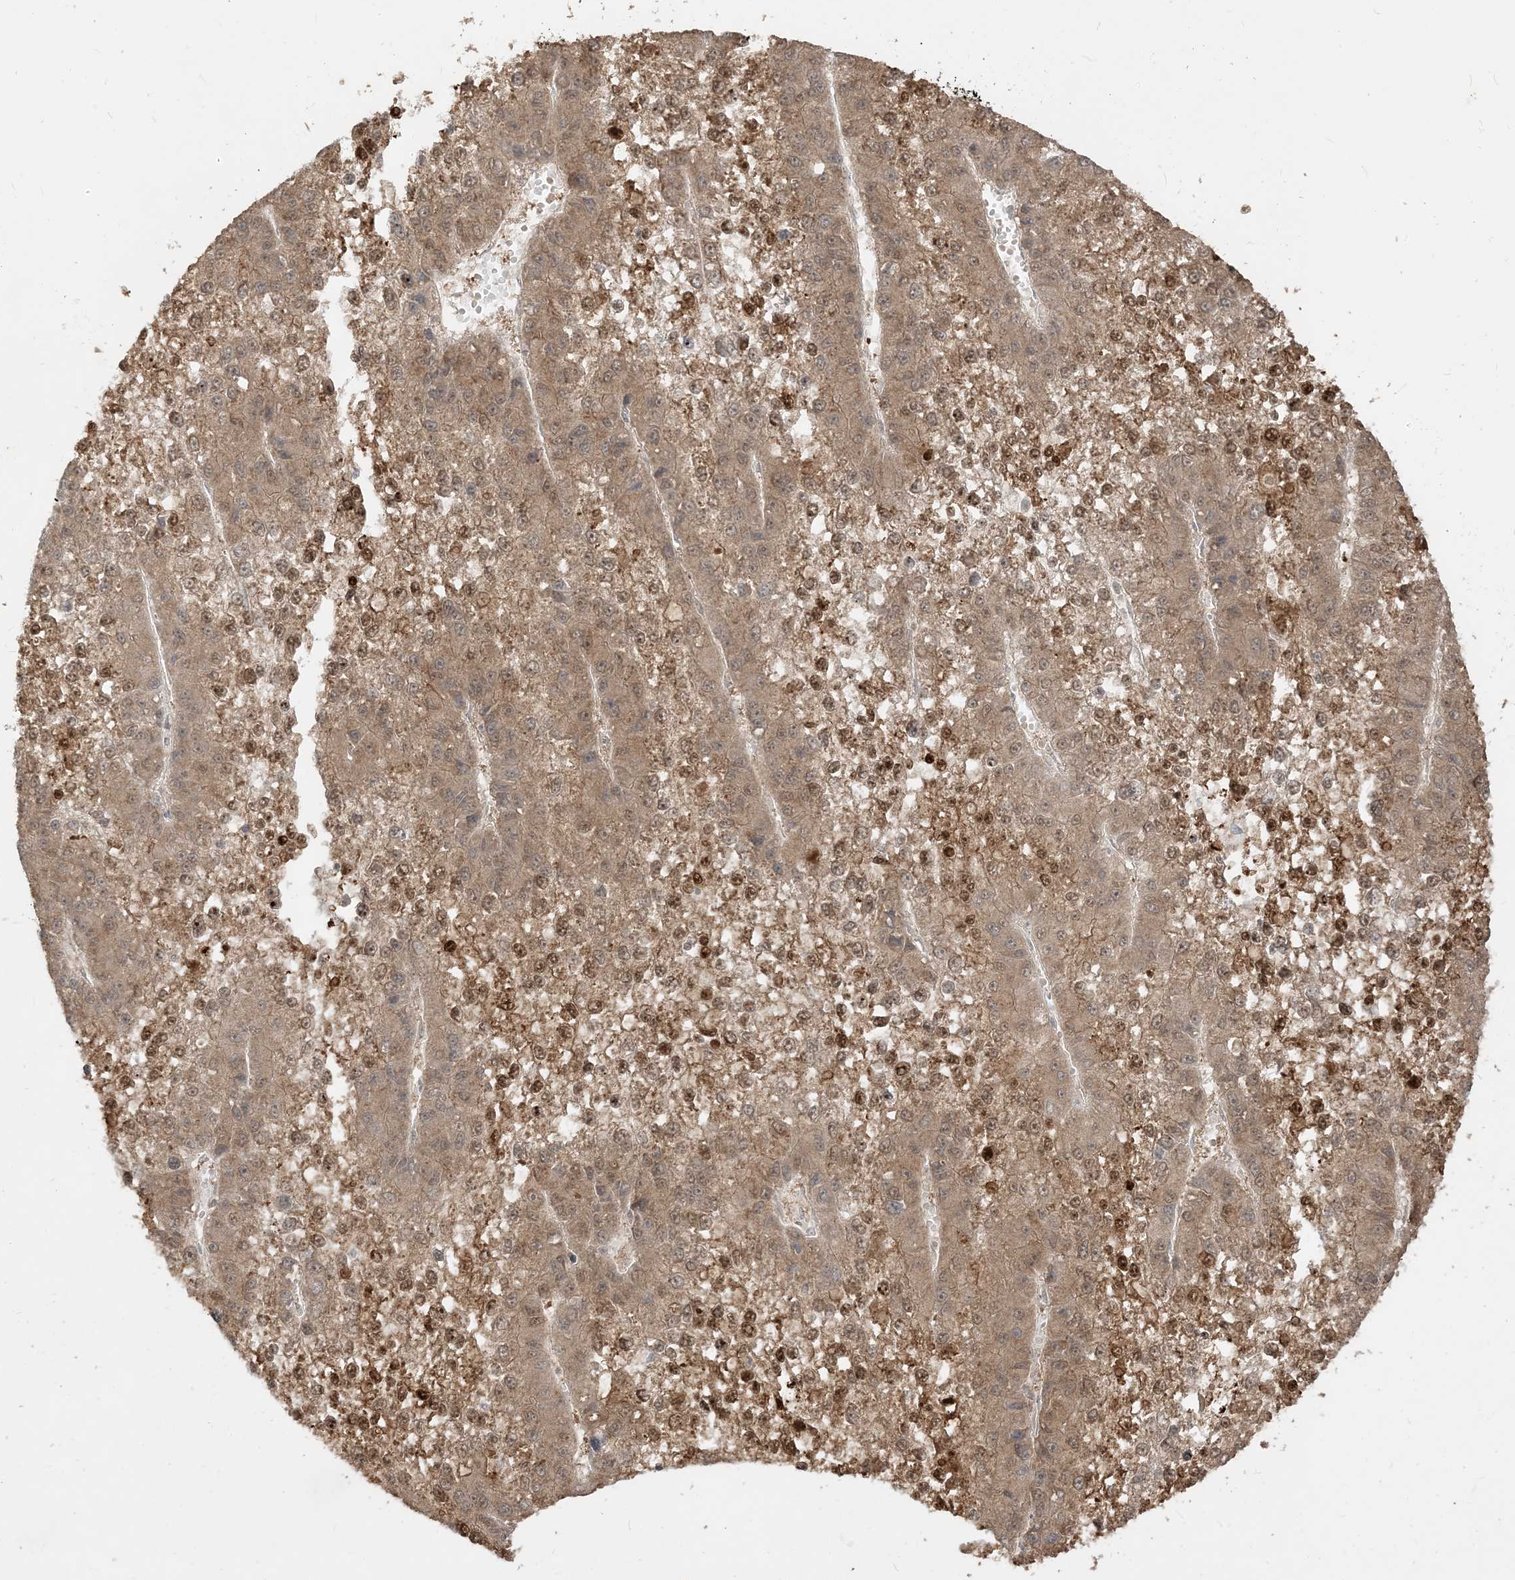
{"staining": {"intensity": "moderate", "quantity": ">75%", "location": "cytoplasmic/membranous,nuclear"}, "tissue": "liver cancer", "cell_type": "Tumor cells", "image_type": "cancer", "snomed": [{"axis": "morphology", "description": "Carcinoma, Hepatocellular, NOS"}, {"axis": "topography", "description": "Liver"}], "caption": "Liver hepatocellular carcinoma was stained to show a protein in brown. There is medium levels of moderate cytoplasmic/membranous and nuclear positivity in approximately >75% of tumor cells. The protein is stained brown, and the nuclei are stained in blue (DAB IHC with brightfield microscopy, high magnification).", "gene": "TBCC", "patient": {"sex": "female", "age": 73}}